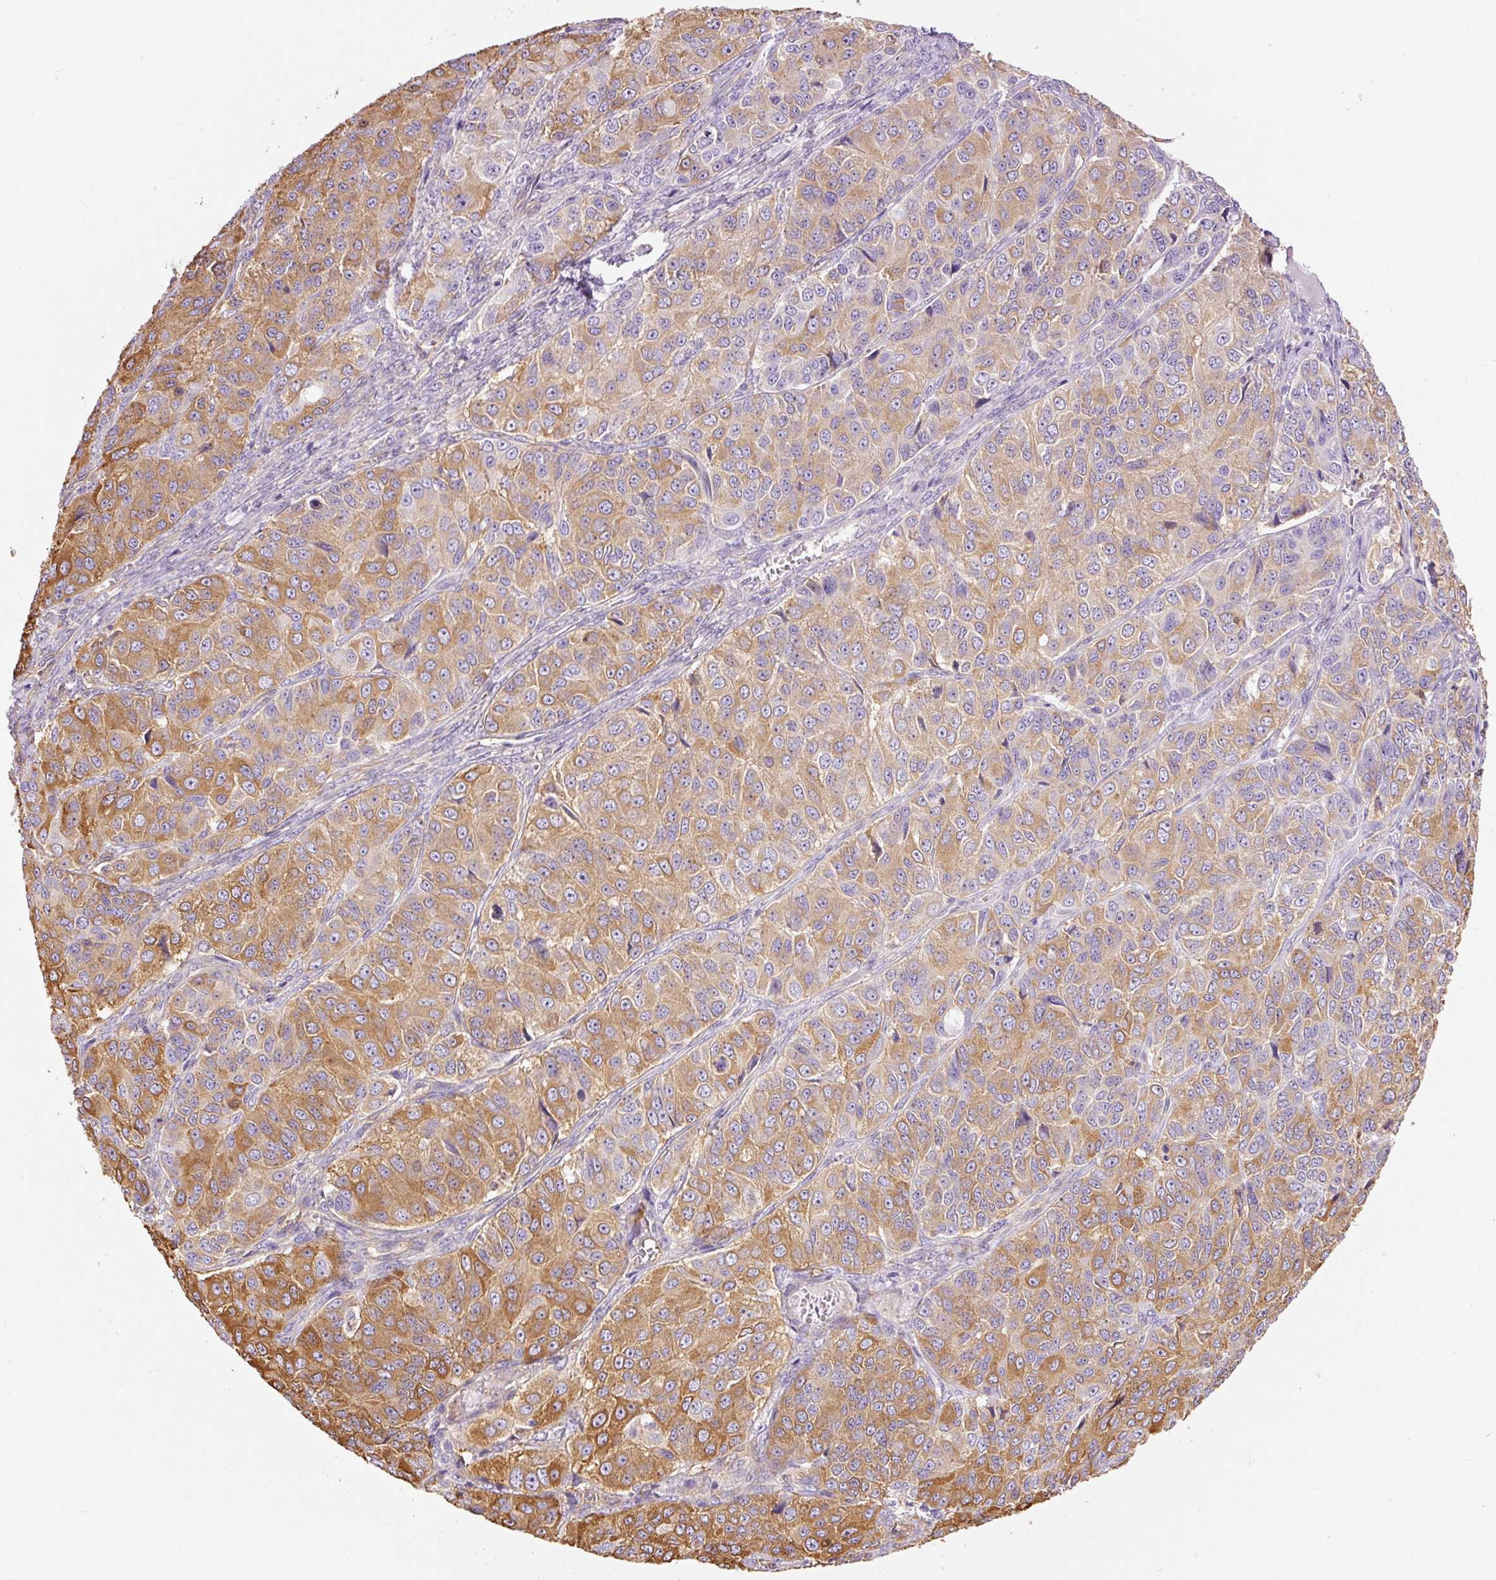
{"staining": {"intensity": "moderate", "quantity": "25%-75%", "location": "cytoplasmic/membranous"}, "tissue": "ovarian cancer", "cell_type": "Tumor cells", "image_type": "cancer", "snomed": [{"axis": "morphology", "description": "Carcinoma, endometroid"}, {"axis": "topography", "description": "Ovary"}], "caption": "Ovarian cancer (endometroid carcinoma) stained with a protein marker shows moderate staining in tumor cells.", "gene": "IL10RB", "patient": {"sex": "female", "age": 51}}